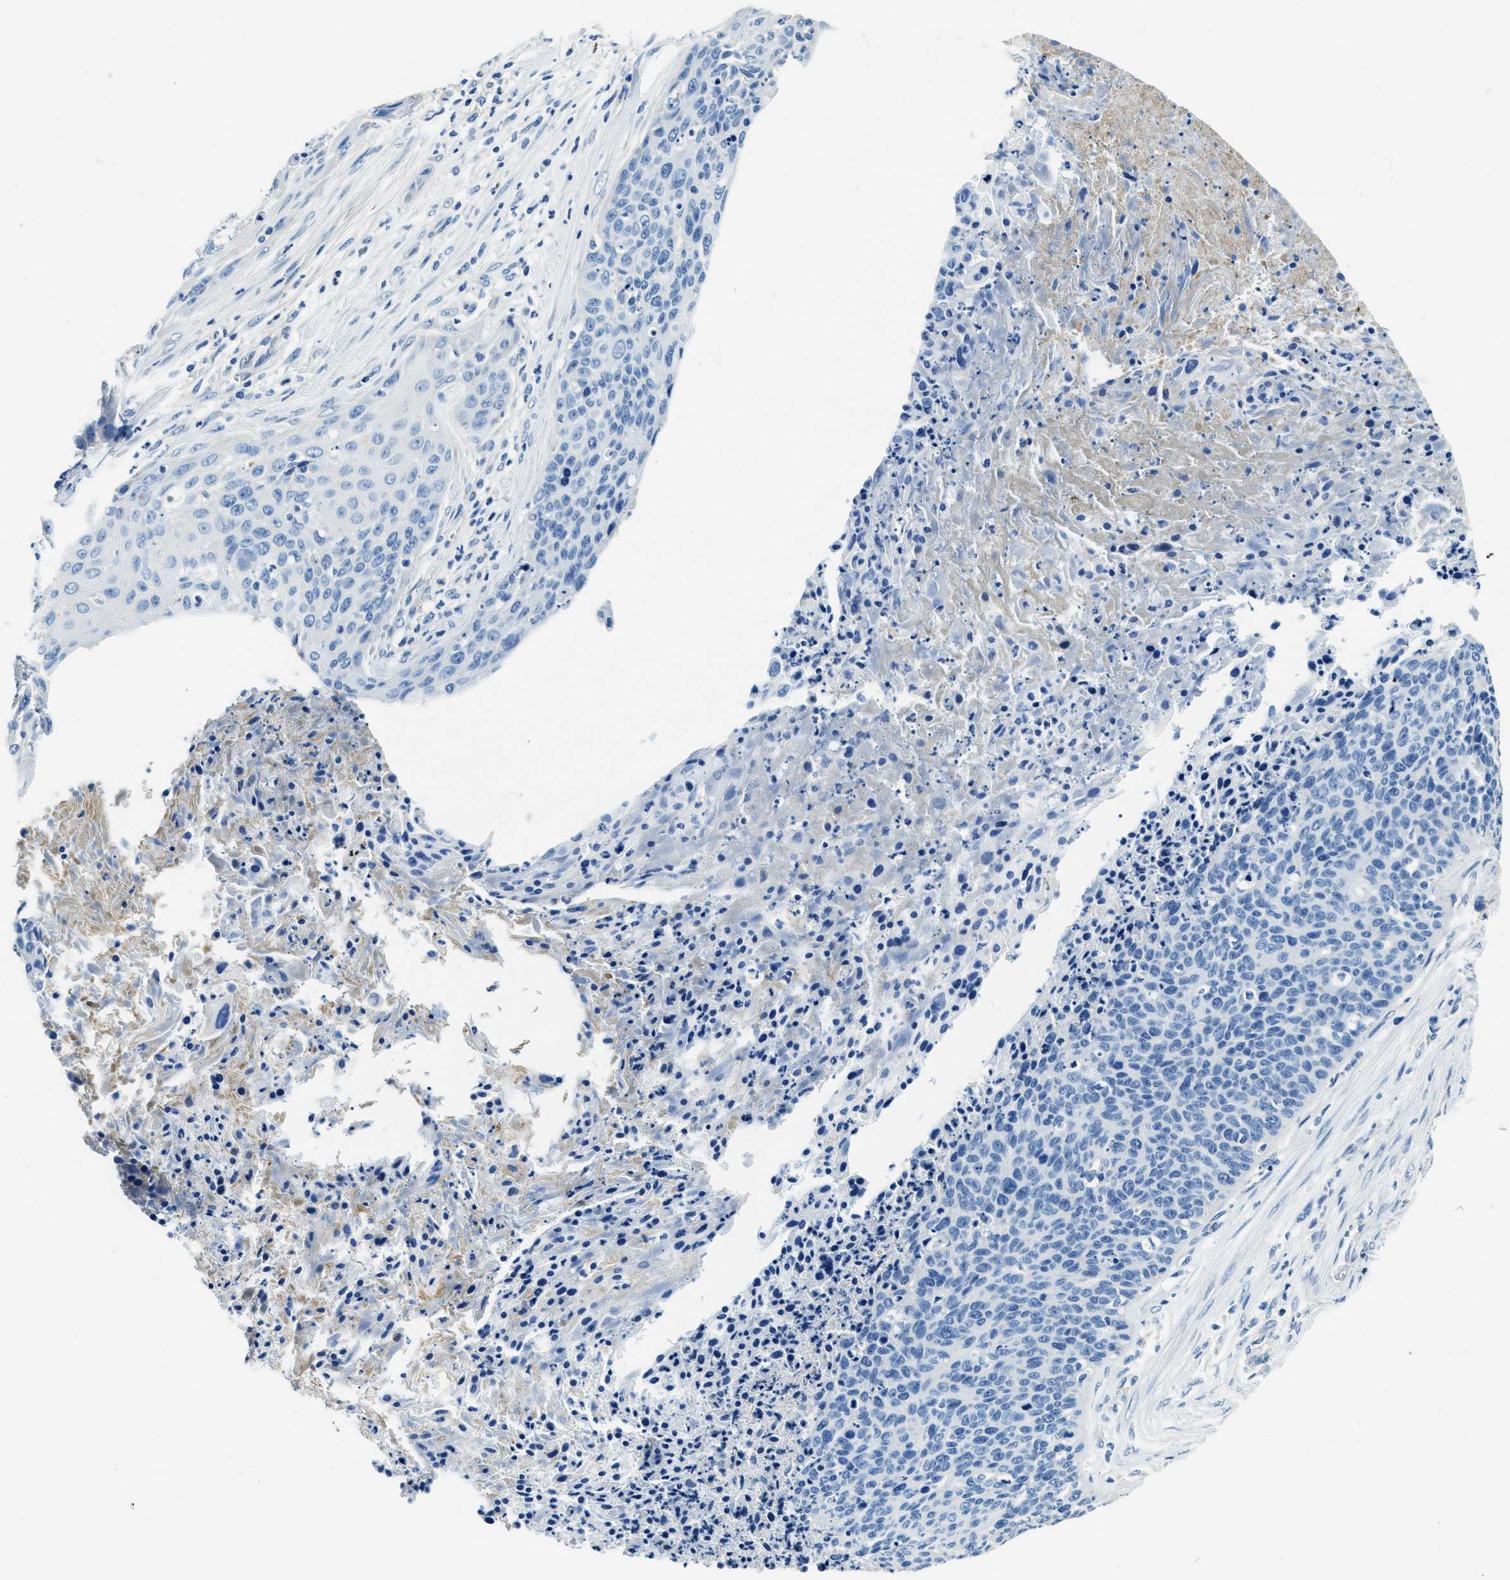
{"staining": {"intensity": "negative", "quantity": "none", "location": "none"}, "tissue": "cervical cancer", "cell_type": "Tumor cells", "image_type": "cancer", "snomed": [{"axis": "morphology", "description": "Squamous cell carcinoma, NOS"}, {"axis": "topography", "description": "Cervix"}], "caption": "Protein analysis of cervical cancer (squamous cell carcinoma) demonstrates no significant staining in tumor cells.", "gene": "TMEM186", "patient": {"sex": "female", "age": 55}}